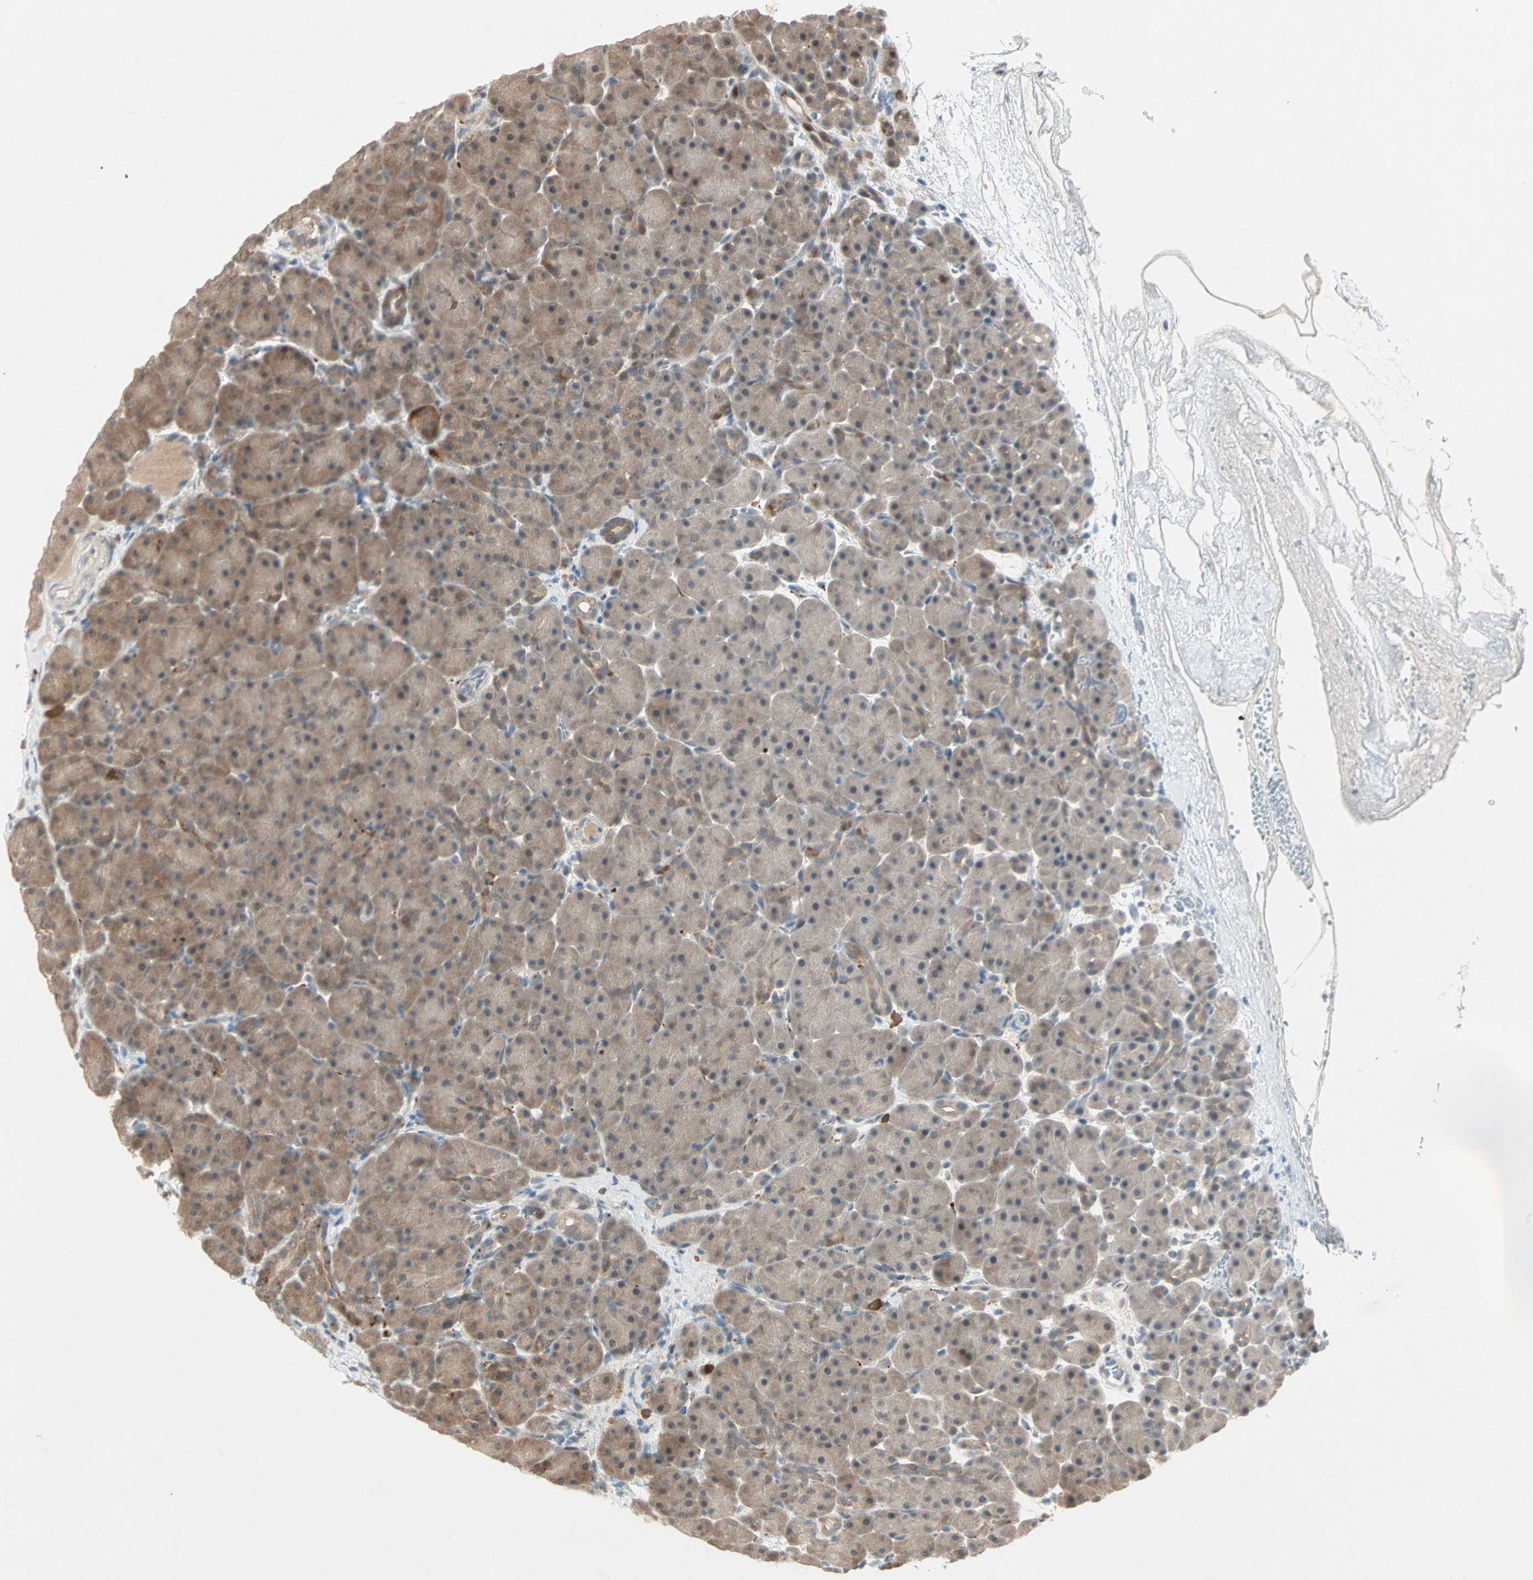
{"staining": {"intensity": "weak", "quantity": ">75%", "location": "cytoplasmic/membranous"}, "tissue": "pancreas", "cell_type": "Exocrine glandular cells", "image_type": "normal", "snomed": [{"axis": "morphology", "description": "Normal tissue, NOS"}, {"axis": "topography", "description": "Pancreas"}], "caption": "Human pancreas stained with a protein marker displays weak staining in exocrine glandular cells.", "gene": "RTL6", "patient": {"sex": "male", "age": 66}}